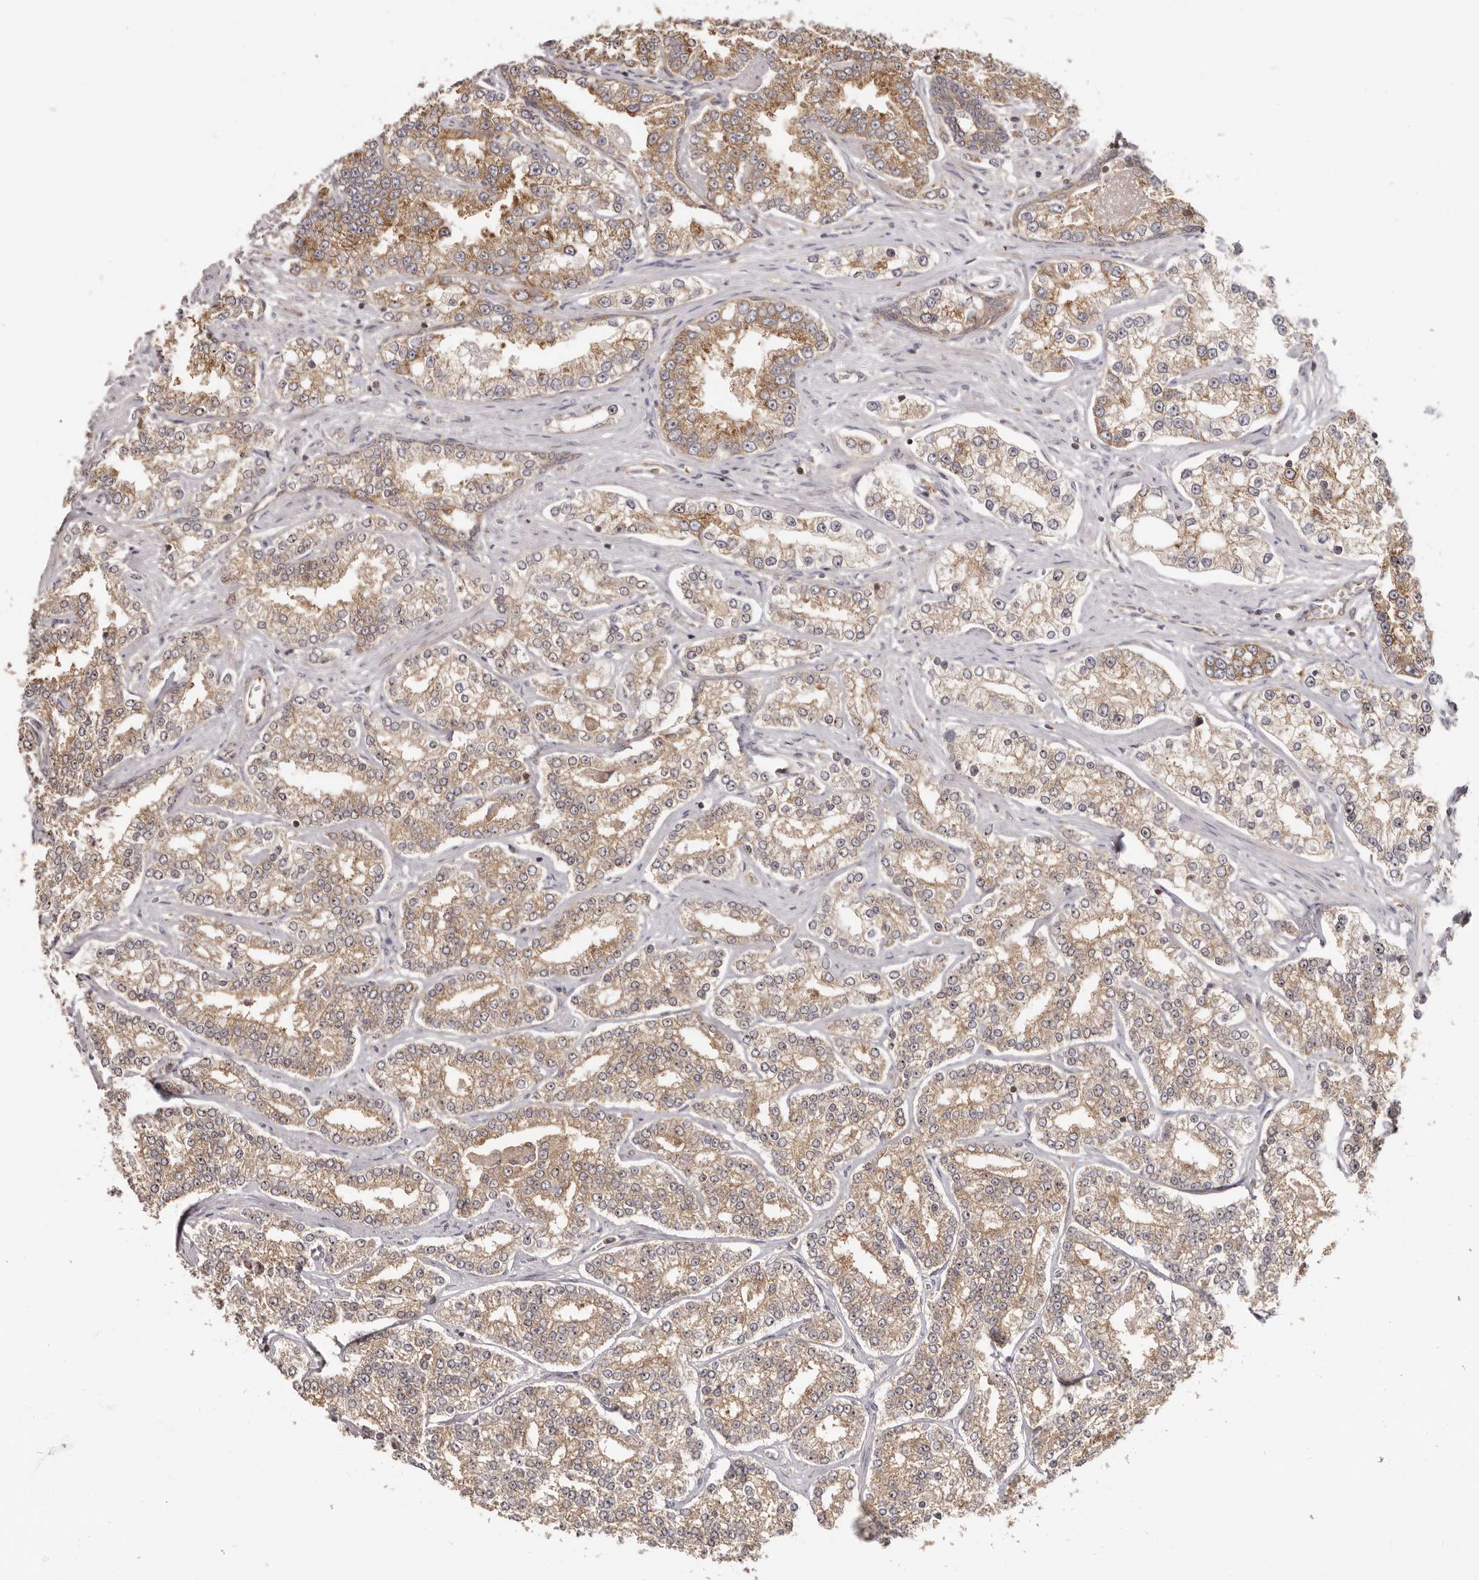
{"staining": {"intensity": "moderate", "quantity": ">75%", "location": "cytoplasmic/membranous"}, "tissue": "prostate cancer", "cell_type": "Tumor cells", "image_type": "cancer", "snomed": [{"axis": "morphology", "description": "Normal tissue, NOS"}, {"axis": "morphology", "description": "Adenocarcinoma, High grade"}, {"axis": "topography", "description": "Prostate"}], "caption": "Protein expression analysis of adenocarcinoma (high-grade) (prostate) displays moderate cytoplasmic/membranous positivity in approximately >75% of tumor cells. The staining is performed using DAB brown chromogen to label protein expression. The nuclei are counter-stained blue using hematoxylin.", "gene": "EEF1E1", "patient": {"sex": "male", "age": 83}}